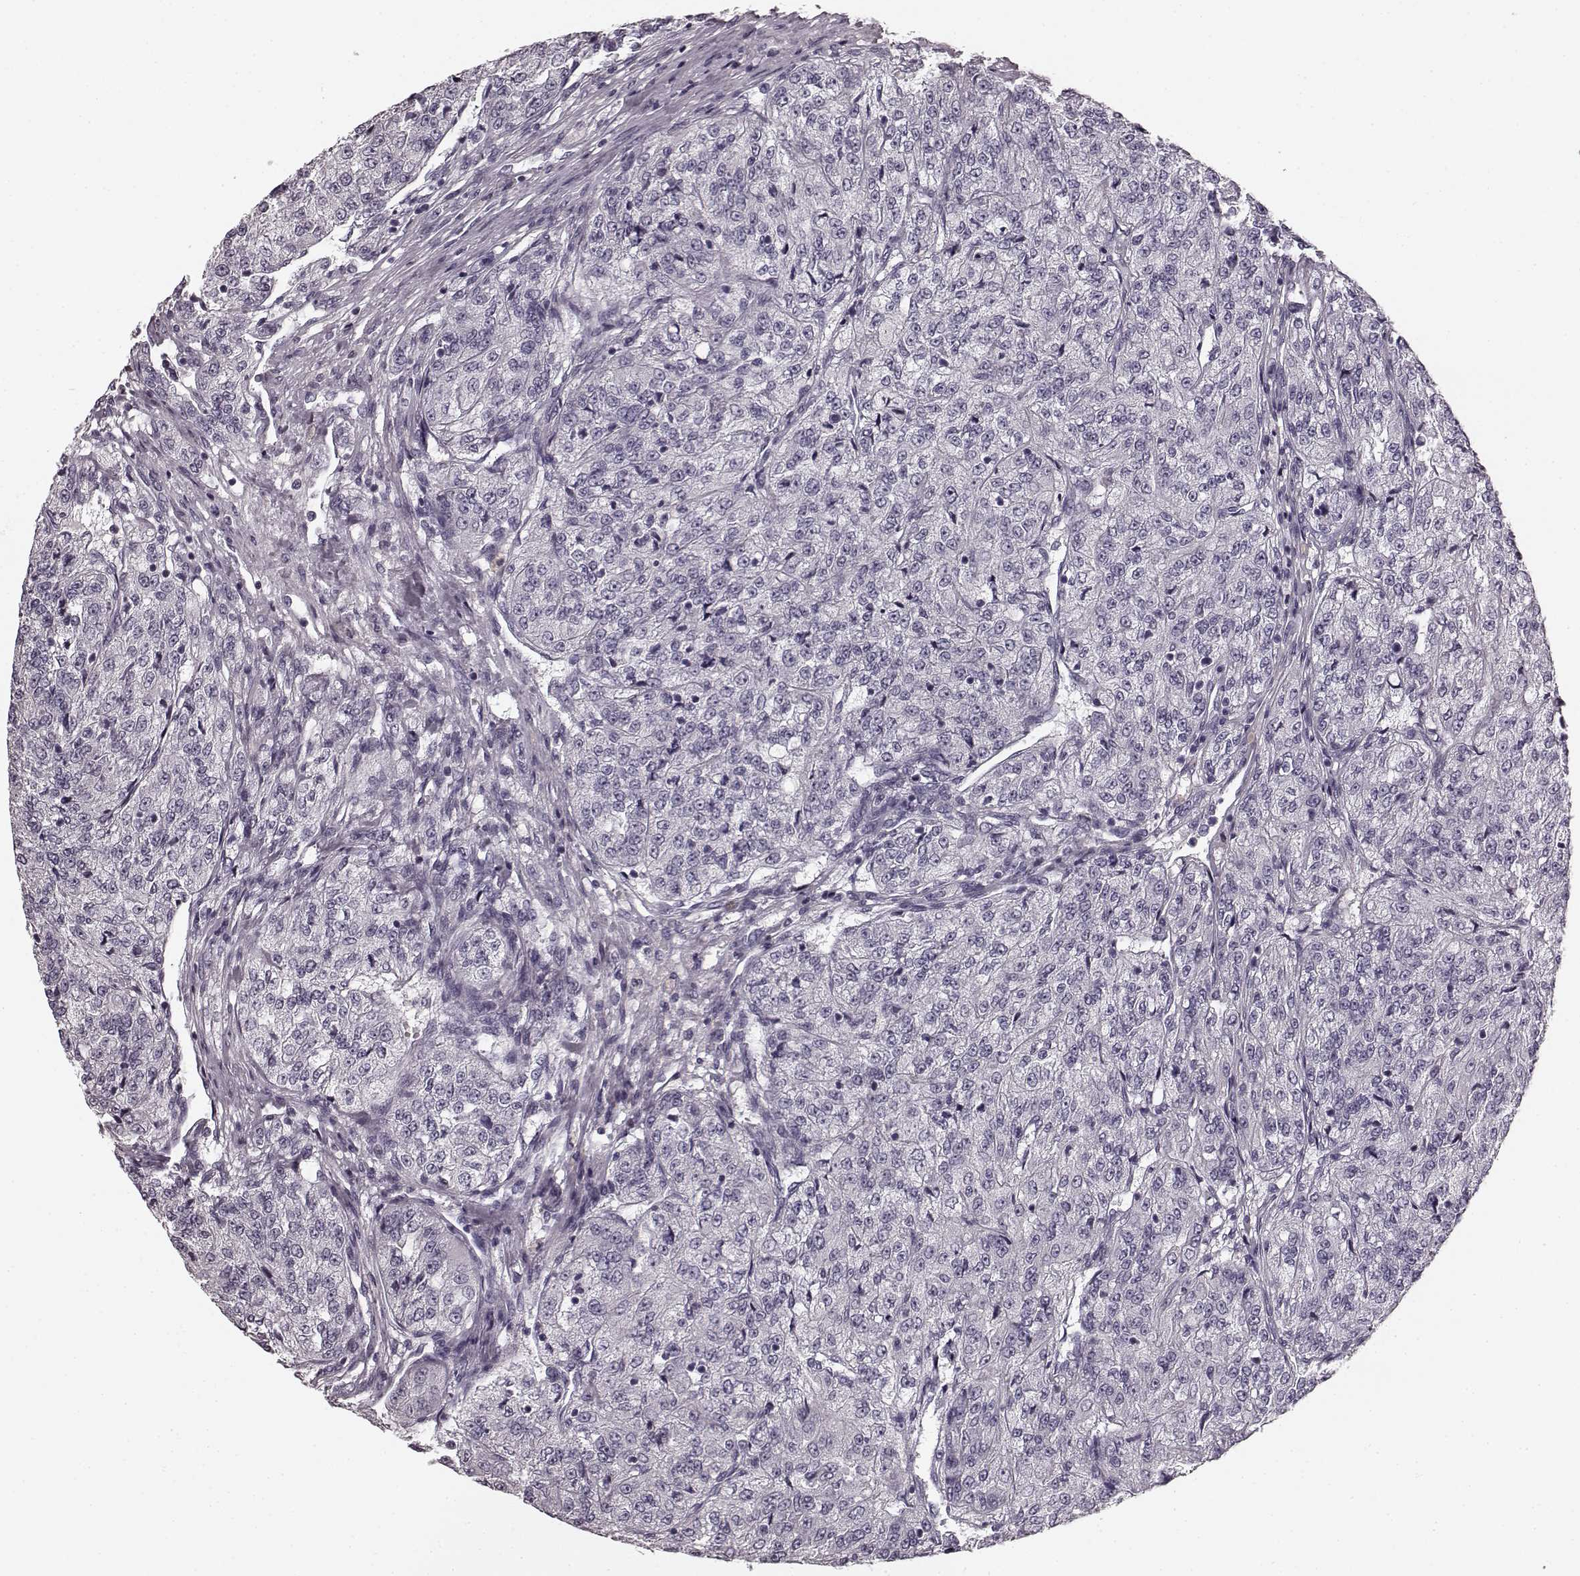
{"staining": {"intensity": "negative", "quantity": "none", "location": "none"}, "tissue": "renal cancer", "cell_type": "Tumor cells", "image_type": "cancer", "snomed": [{"axis": "morphology", "description": "Adenocarcinoma, NOS"}, {"axis": "topography", "description": "Kidney"}], "caption": "Immunohistochemical staining of renal cancer reveals no significant expression in tumor cells.", "gene": "TMPRSS15", "patient": {"sex": "female", "age": 63}}